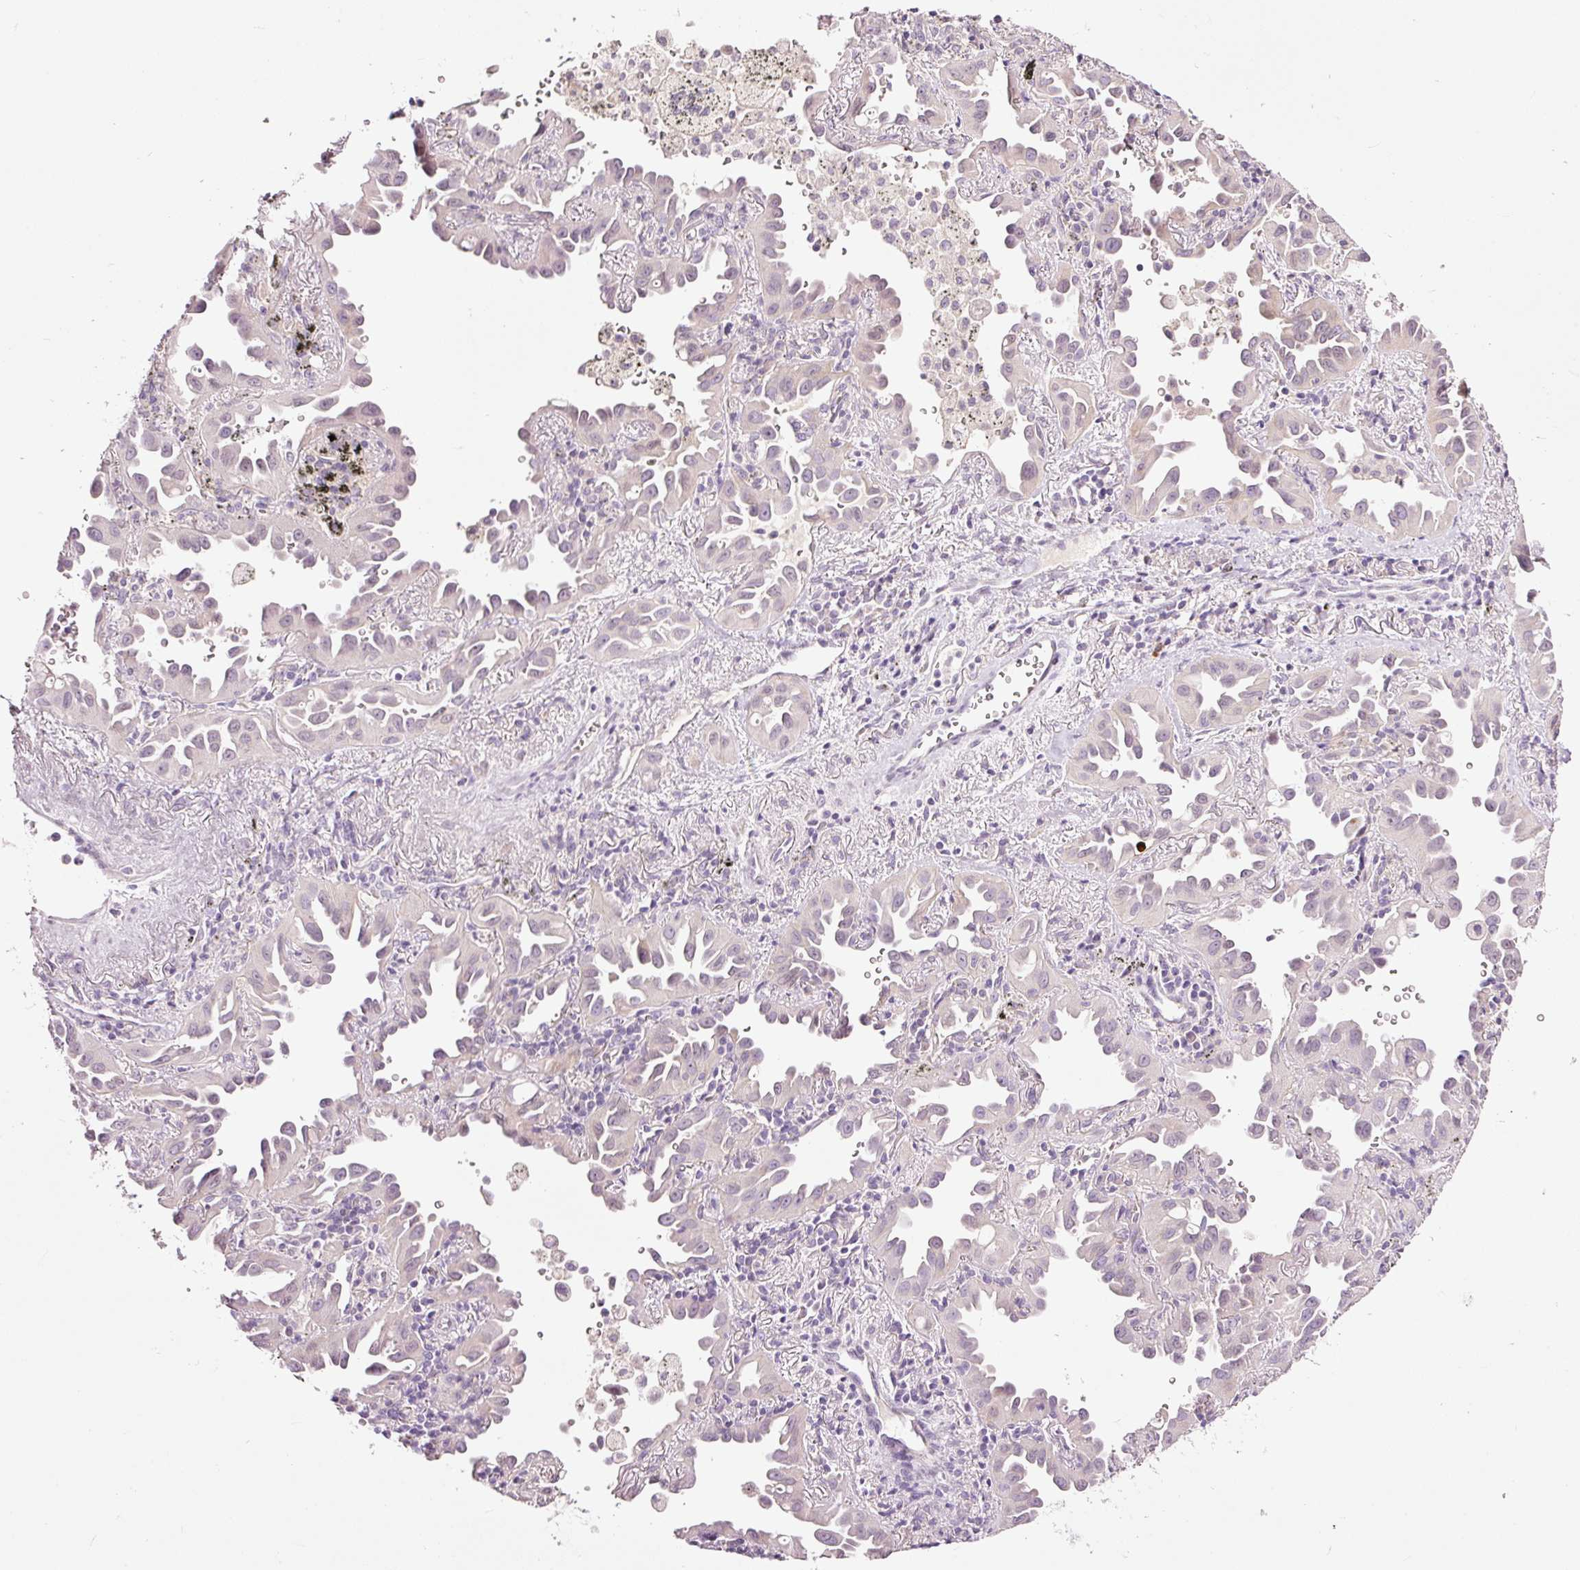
{"staining": {"intensity": "negative", "quantity": "none", "location": "none"}, "tissue": "lung cancer", "cell_type": "Tumor cells", "image_type": "cancer", "snomed": [{"axis": "morphology", "description": "Adenocarcinoma, NOS"}, {"axis": "topography", "description": "Lung"}], "caption": "A micrograph of human adenocarcinoma (lung) is negative for staining in tumor cells. (Stains: DAB immunohistochemistry (IHC) with hematoxylin counter stain, Microscopy: brightfield microscopy at high magnification).", "gene": "FCRL4", "patient": {"sex": "male", "age": 68}}